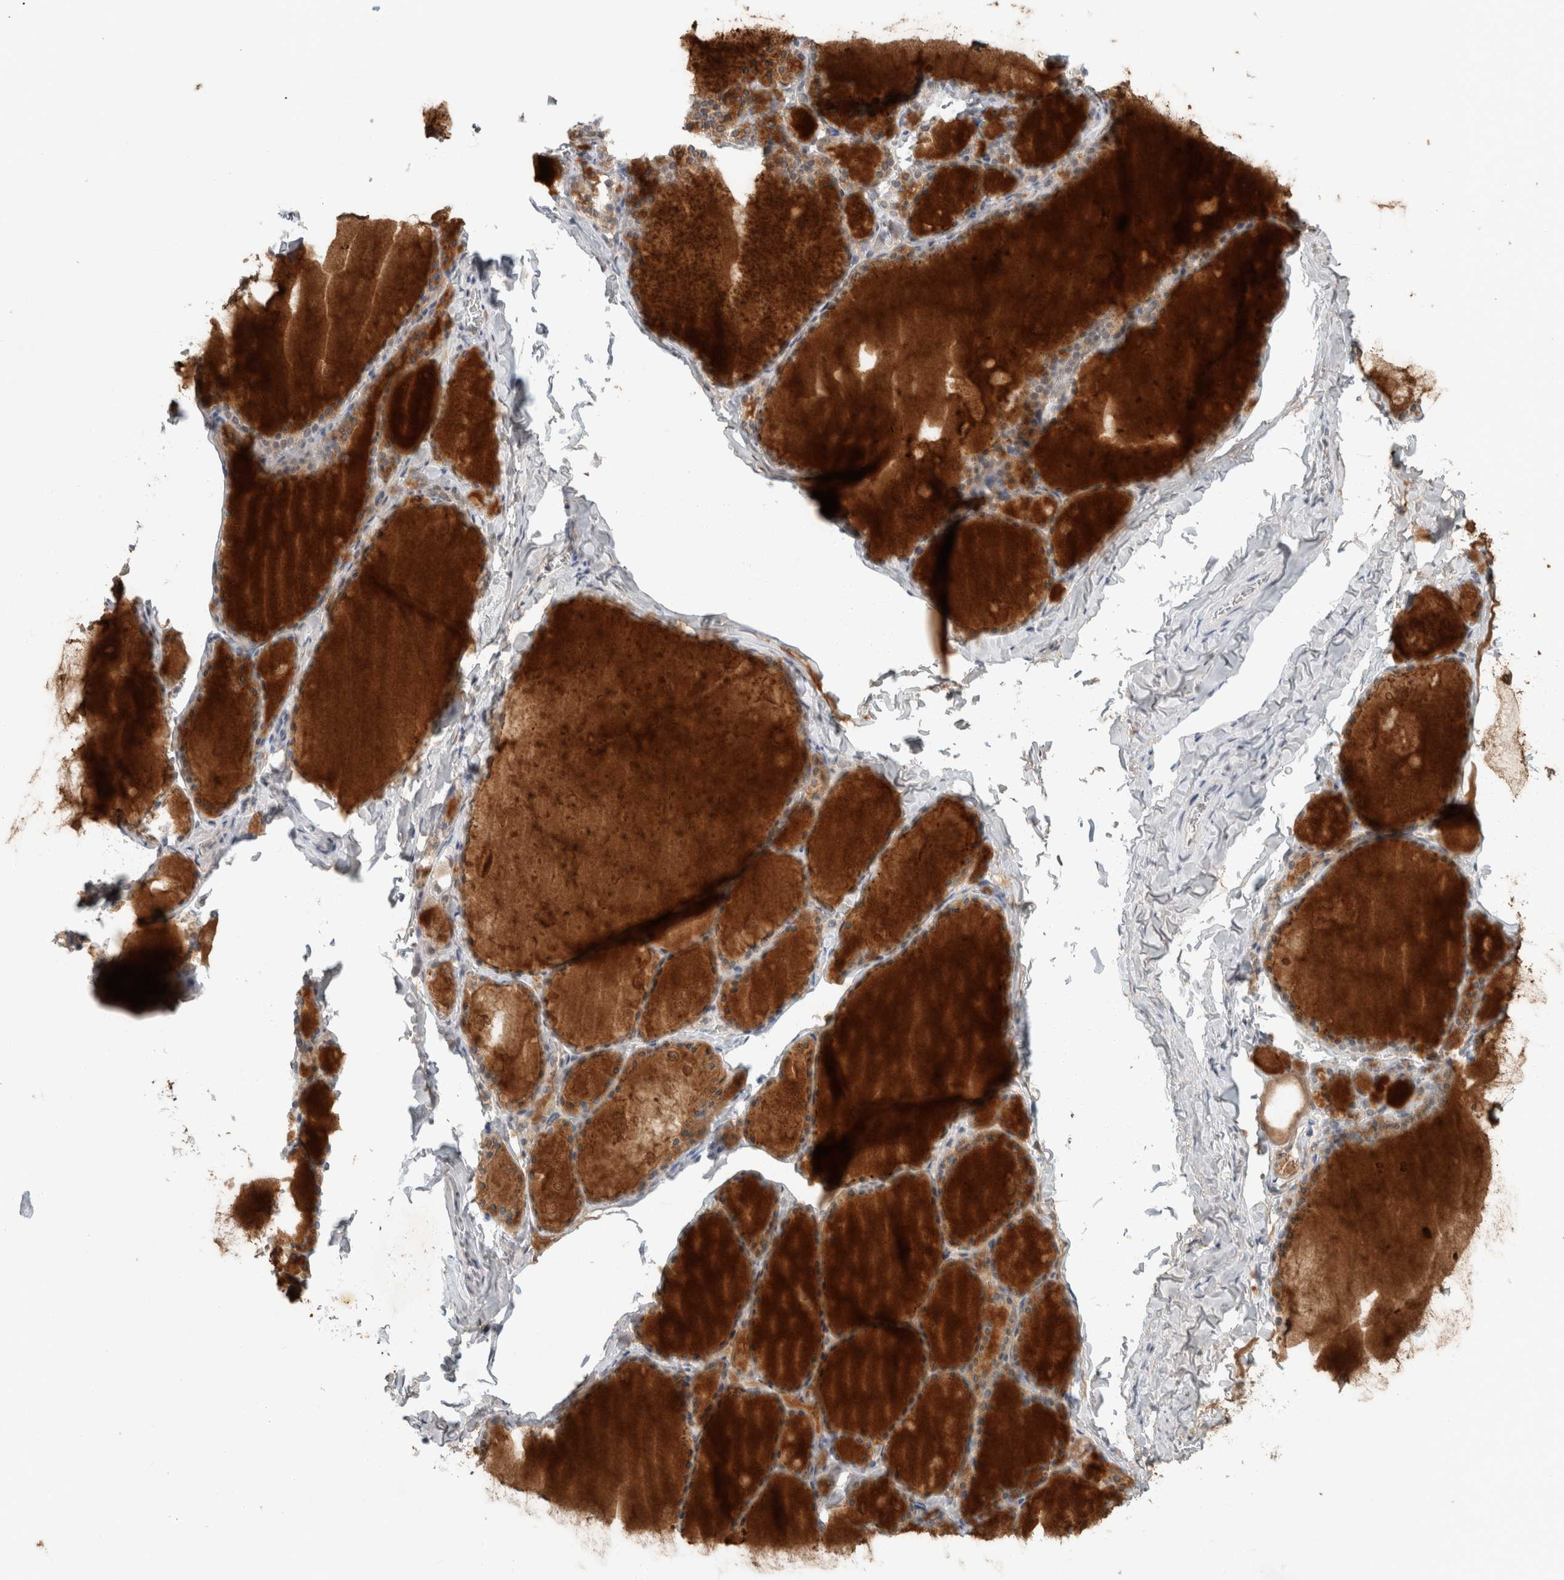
{"staining": {"intensity": "moderate", "quantity": "<25%", "location": "cytoplasmic/membranous"}, "tissue": "thyroid gland", "cell_type": "Glandular cells", "image_type": "normal", "snomed": [{"axis": "morphology", "description": "Normal tissue, NOS"}, {"axis": "topography", "description": "Thyroid gland"}], "caption": "Immunohistochemical staining of normal thyroid gland shows moderate cytoplasmic/membranous protein positivity in approximately <25% of glandular cells. (DAB = brown stain, brightfield microscopy at high magnification).", "gene": "TRIT1", "patient": {"sex": "male", "age": 56}}